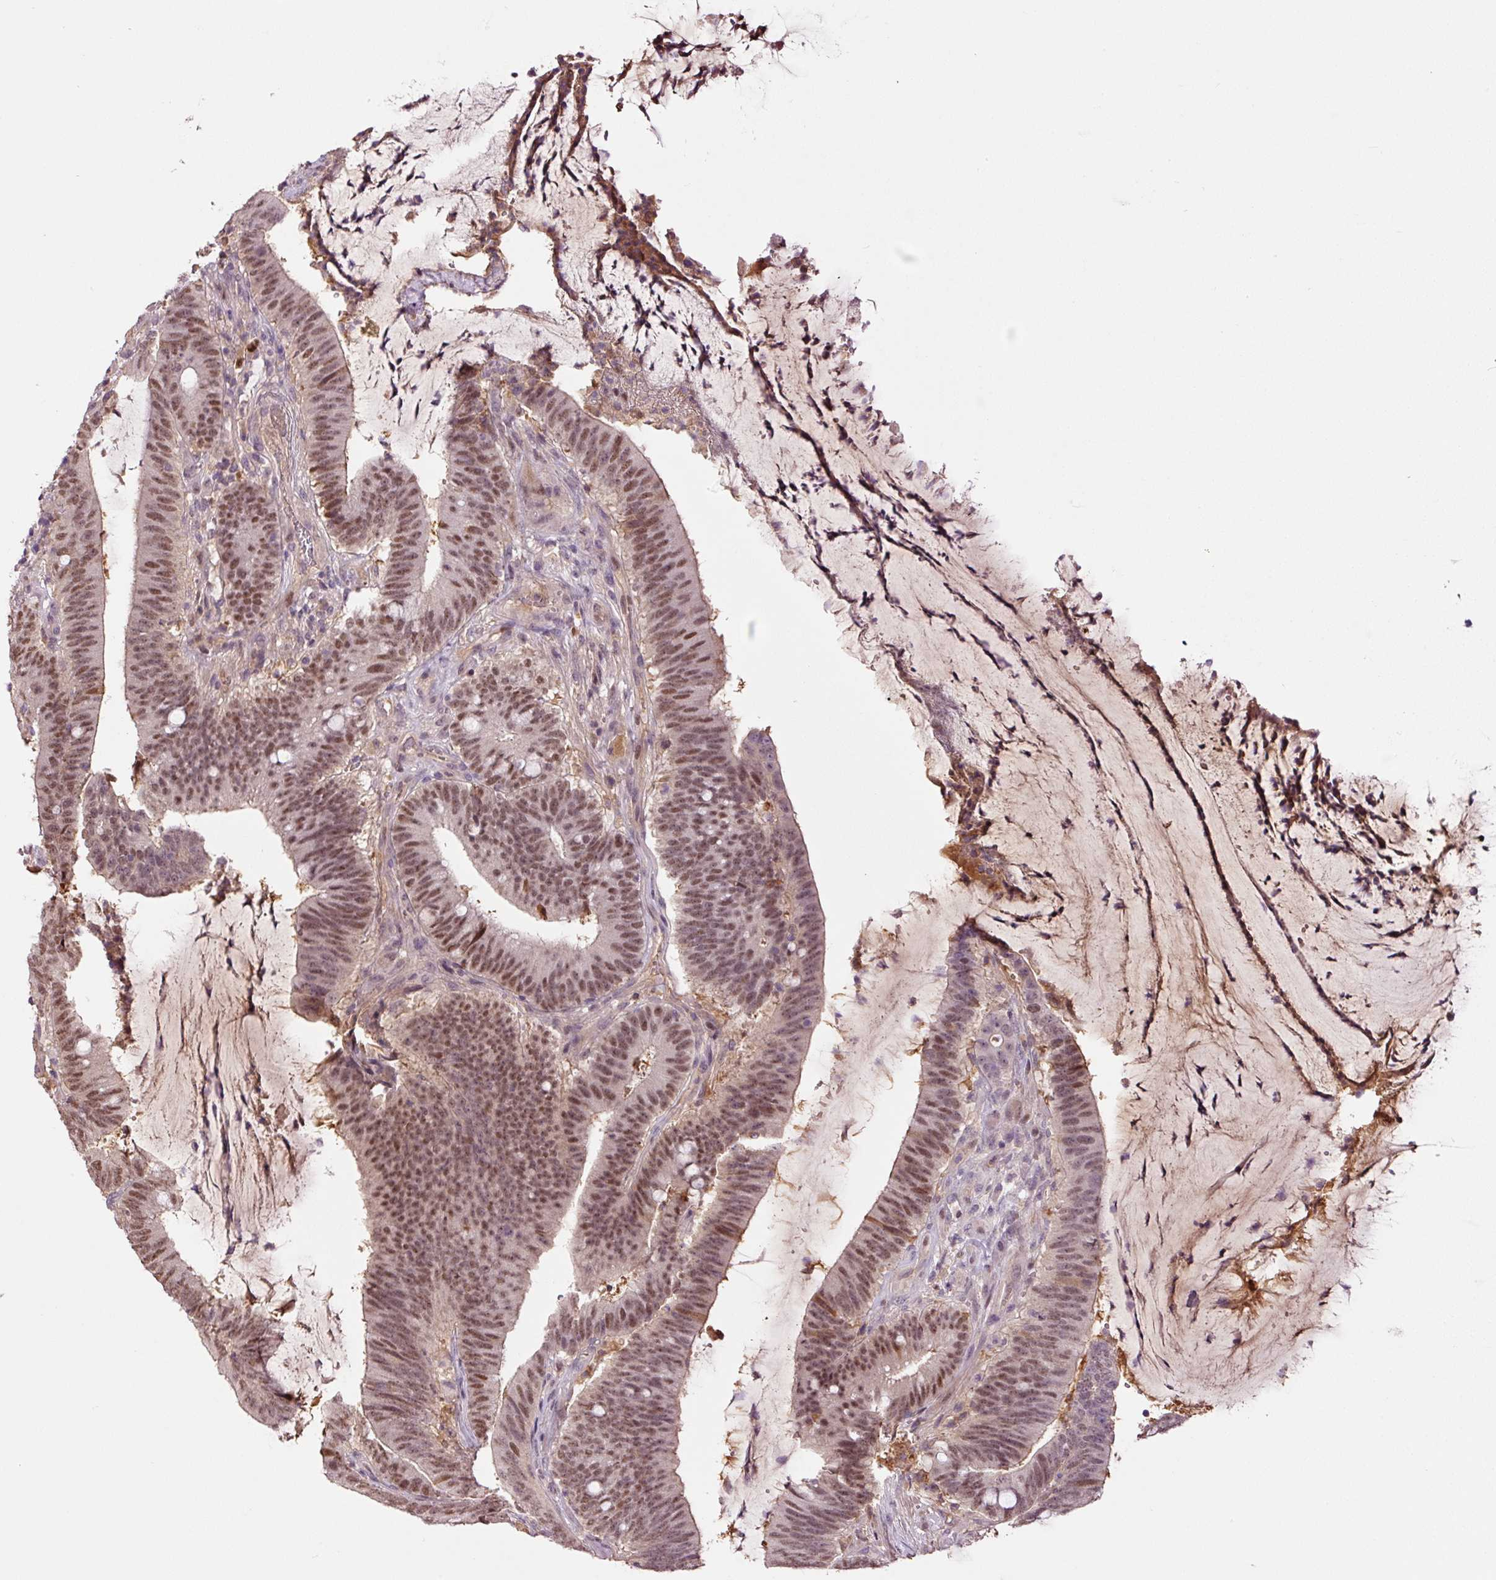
{"staining": {"intensity": "moderate", "quantity": ">75%", "location": "nuclear"}, "tissue": "colorectal cancer", "cell_type": "Tumor cells", "image_type": "cancer", "snomed": [{"axis": "morphology", "description": "Adenocarcinoma, NOS"}, {"axis": "topography", "description": "Colon"}], "caption": "Protein expression analysis of human adenocarcinoma (colorectal) reveals moderate nuclear expression in approximately >75% of tumor cells.", "gene": "DPPA4", "patient": {"sex": "female", "age": 43}}